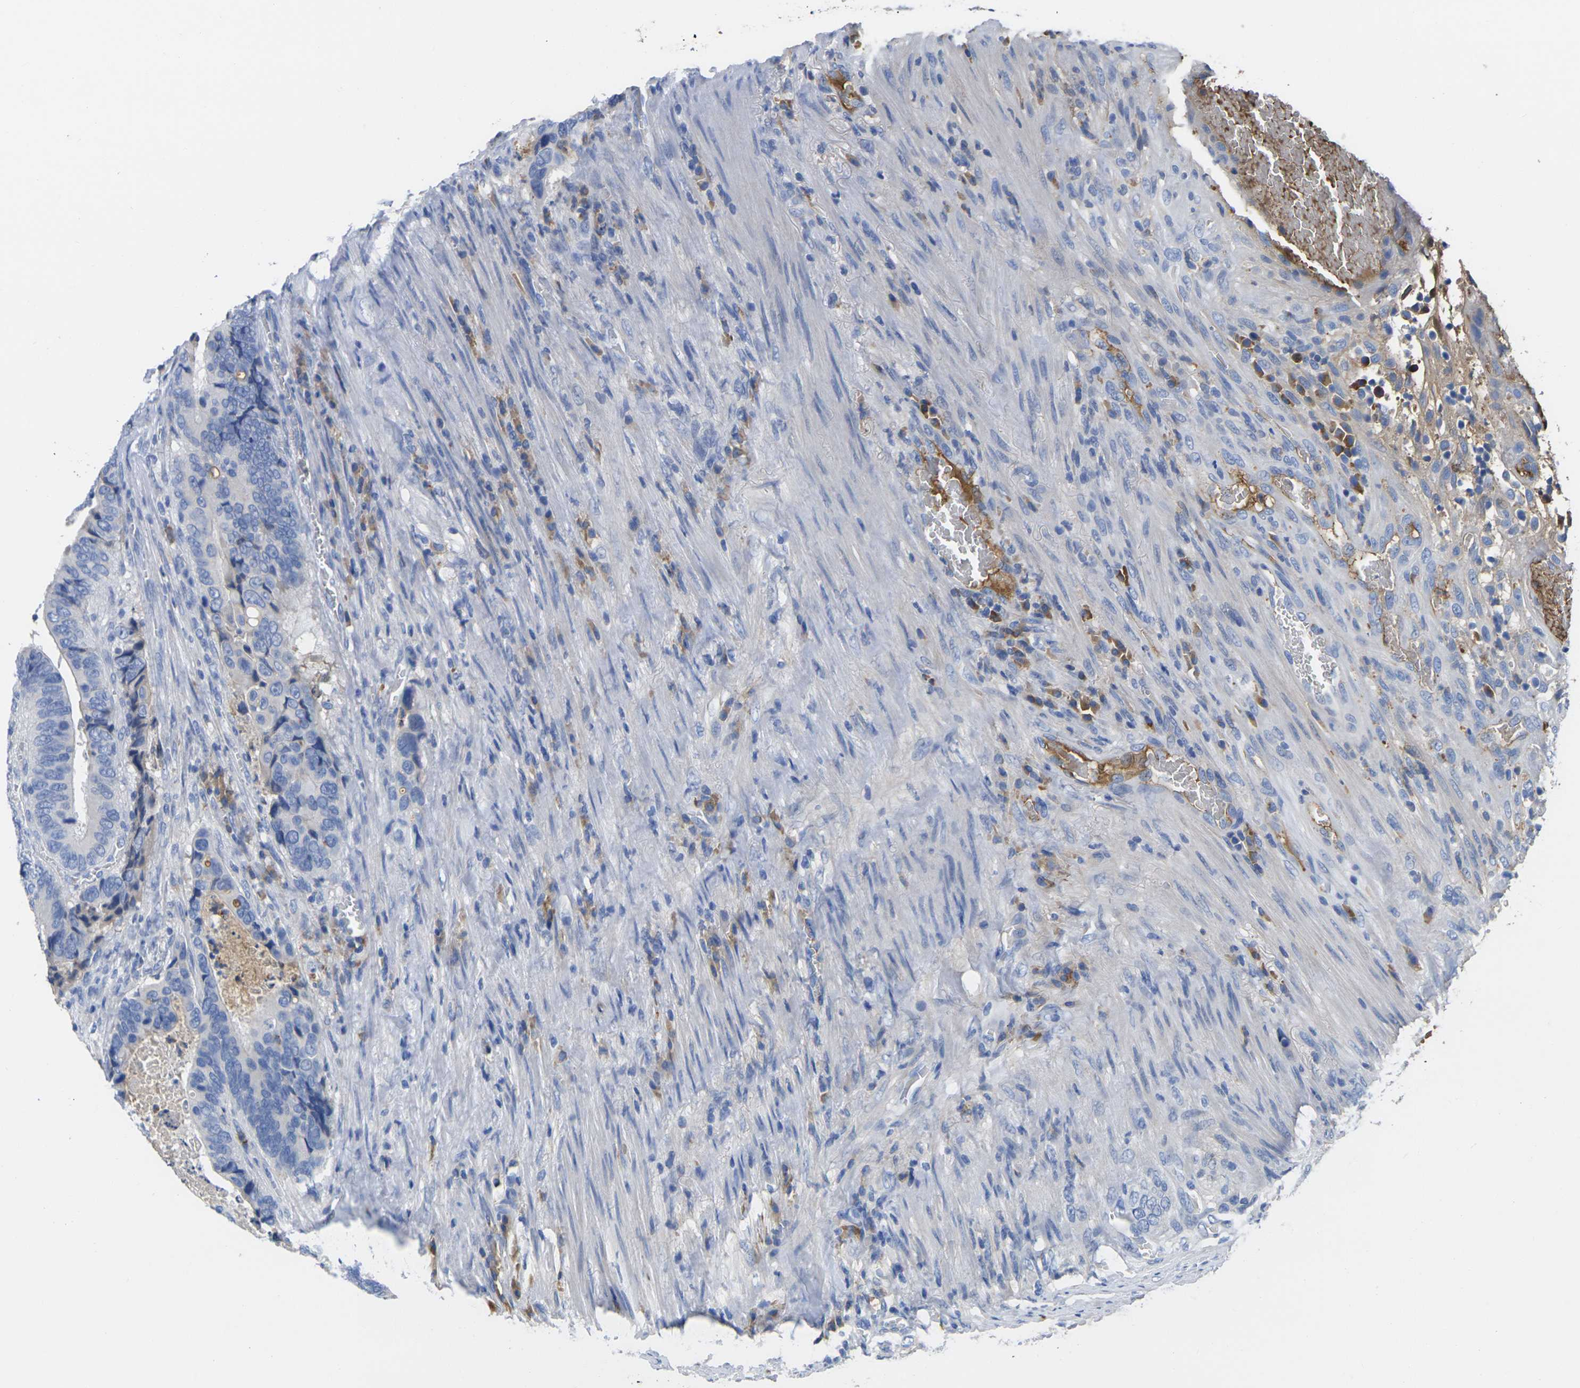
{"staining": {"intensity": "negative", "quantity": "none", "location": "none"}, "tissue": "colorectal cancer", "cell_type": "Tumor cells", "image_type": "cancer", "snomed": [{"axis": "morphology", "description": "Adenocarcinoma, NOS"}, {"axis": "topography", "description": "Colon"}], "caption": "Tumor cells are negative for brown protein staining in colorectal cancer (adenocarcinoma).", "gene": "GREM2", "patient": {"sex": "male", "age": 72}}